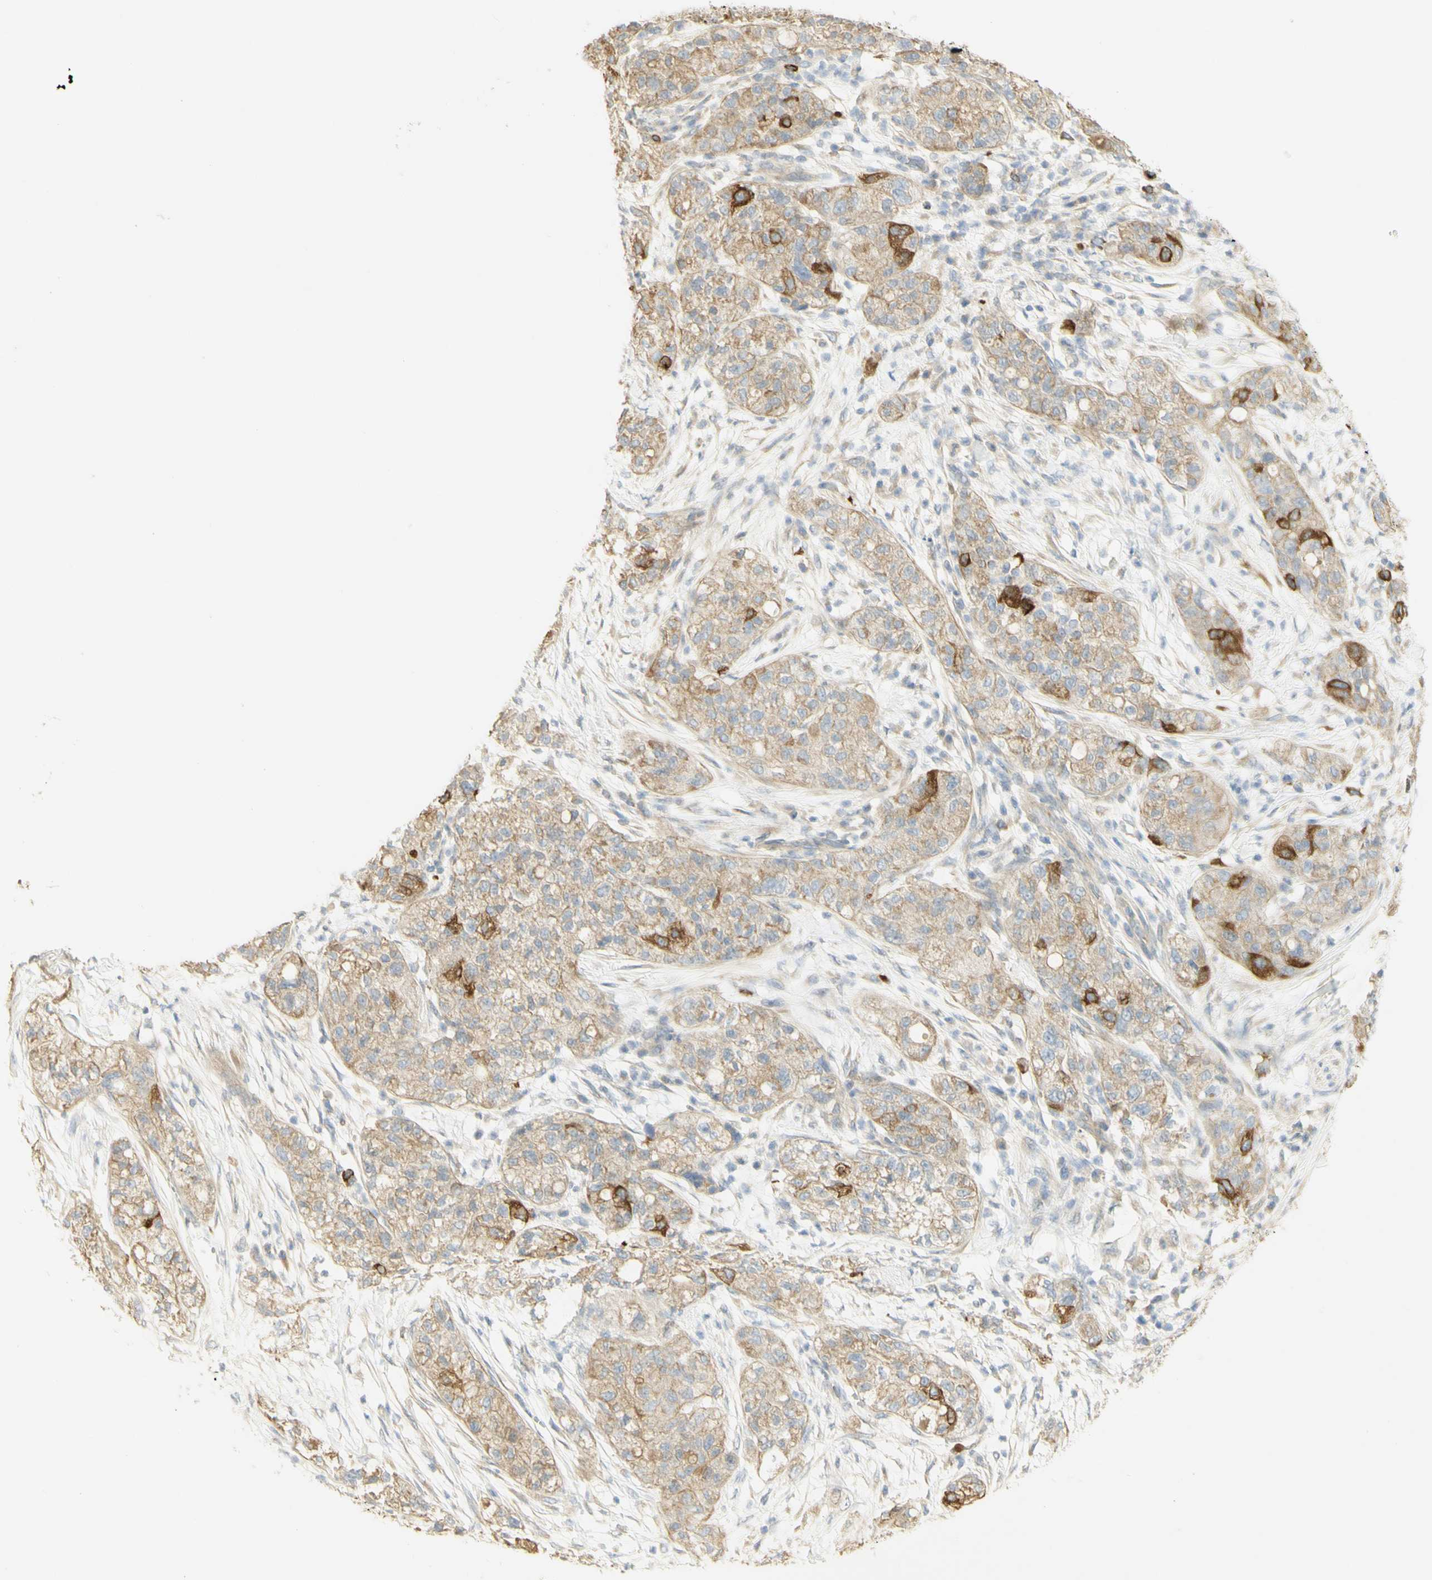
{"staining": {"intensity": "strong", "quantity": "<25%", "location": "cytoplasmic/membranous"}, "tissue": "pancreatic cancer", "cell_type": "Tumor cells", "image_type": "cancer", "snomed": [{"axis": "morphology", "description": "Adenocarcinoma, NOS"}, {"axis": "topography", "description": "Pancreas"}], "caption": "Tumor cells show medium levels of strong cytoplasmic/membranous expression in about <25% of cells in human pancreatic adenocarcinoma. The staining is performed using DAB (3,3'-diaminobenzidine) brown chromogen to label protein expression. The nuclei are counter-stained blue using hematoxylin.", "gene": "KIF11", "patient": {"sex": "female", "age": 78}}